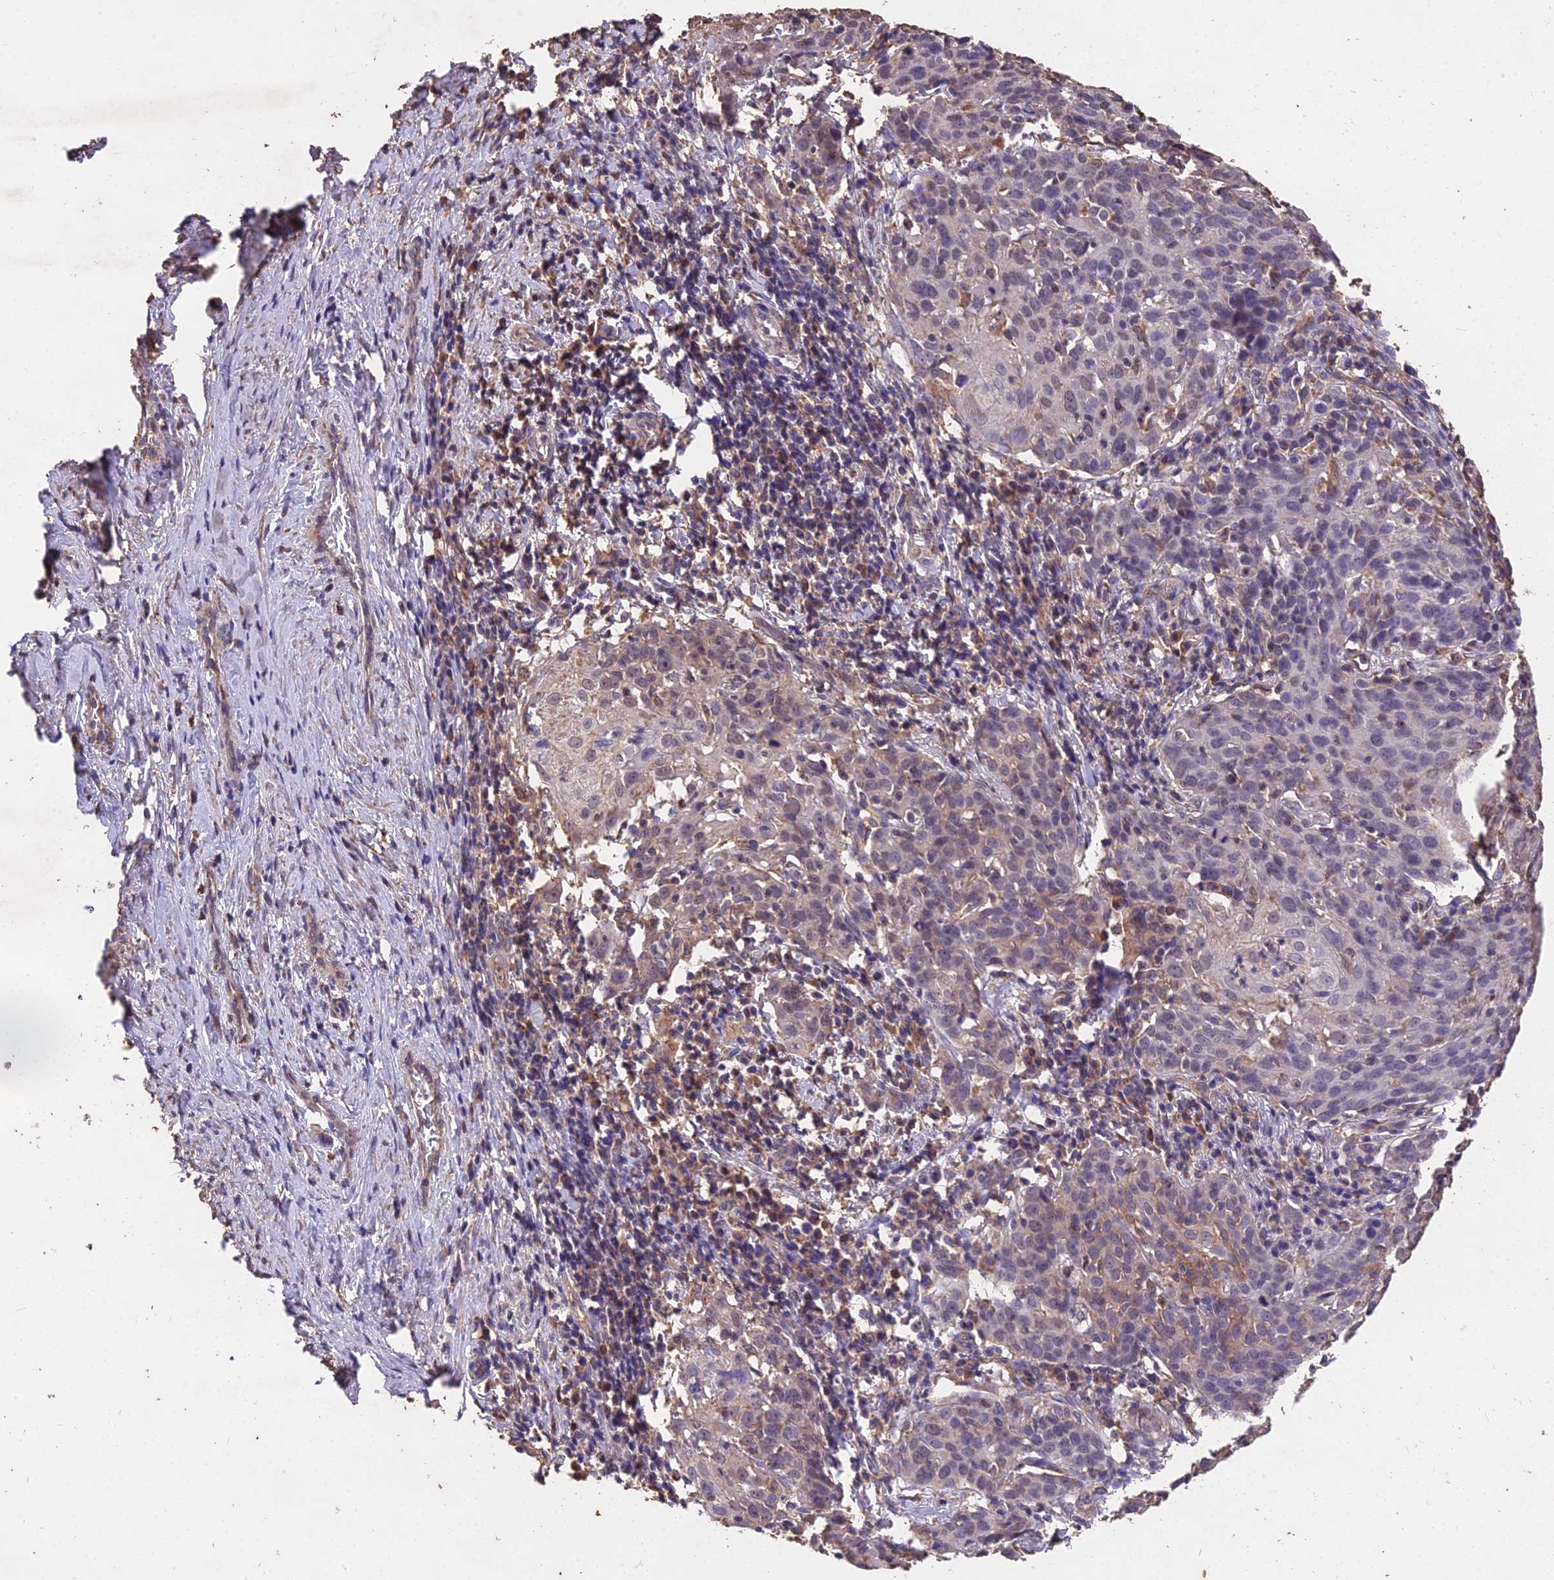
{"staining": {"intensity": "negative", "quantity": "none", "location": "none"}, "tissue": "cervical cancer", "cell_type": "Tumor cells", "image_type": "cancer", "snomed": [{"axis": "morphology", "description": "Squamous cell carcinoma, NOS"}, {"axis": "topography", "description": "Cervix"}], "caption": "IHC of human squamous cell carcinoma (cervical) displays no staining in tumor cells.", "gene": "CEMIP2", "patient": {"sex": "female", "age": 50}}